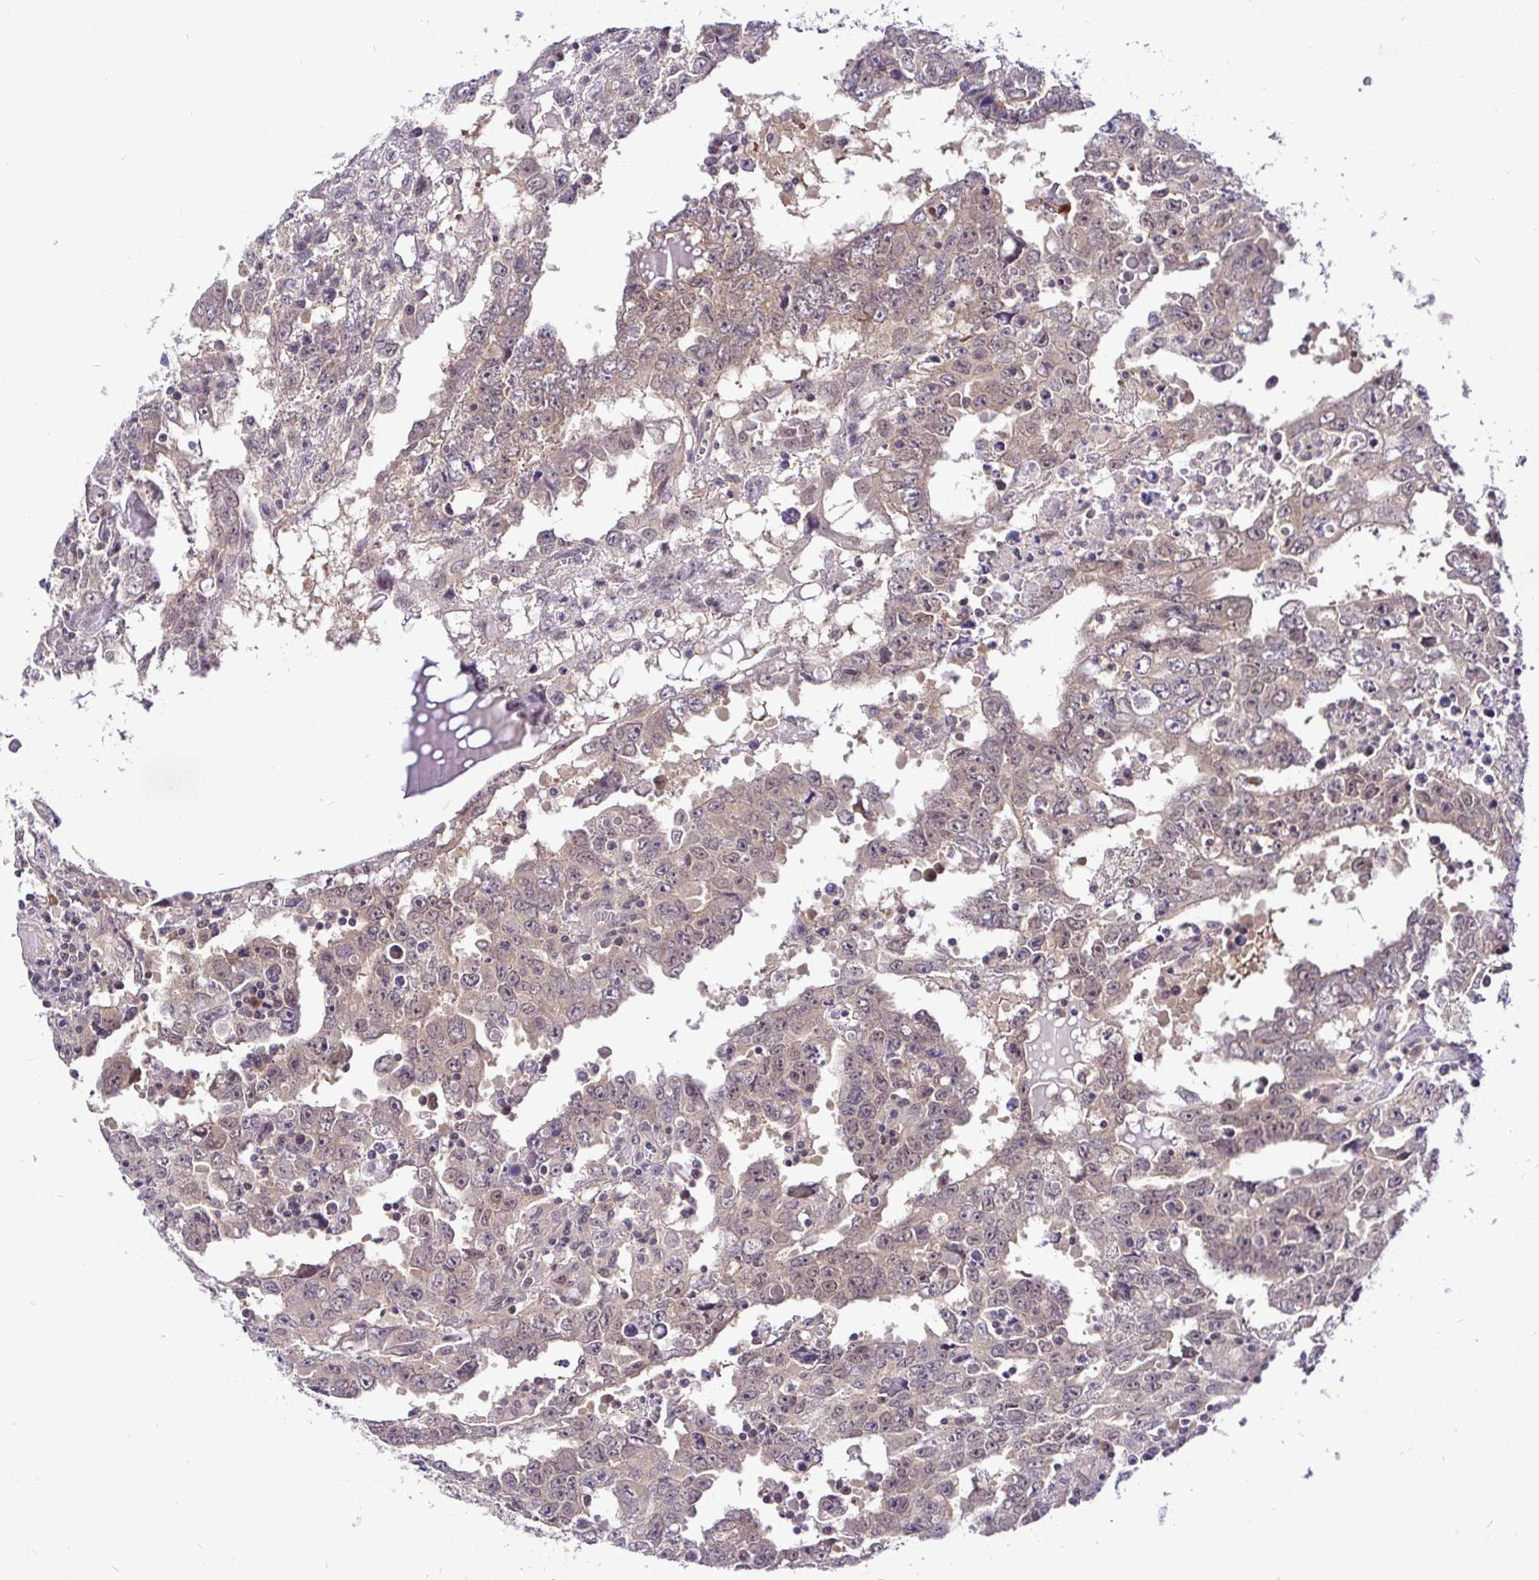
{"staining": {"intensity": "moderate", "quantity": ">75%", "location": "cytoplasmic/membranous"}, "tissue": "testis cancer", "cell_type": "Tumor cells", "image_type": "cancer", "snomed": [{"axis": "morphology", "description": "Carcinoma, Embryonal, NOS"}, {"axis": "topography", "description": "Testis"}], "caption": "A histopathology image showing moderate cytoplasmic/membranous positivity in about >75% of tumor cells in testis embryonal carcinoma, as visualized by brown immunohistochemical staining.", "gene": "UBE2M", "patient": {"sex": "male", "age": 22}}